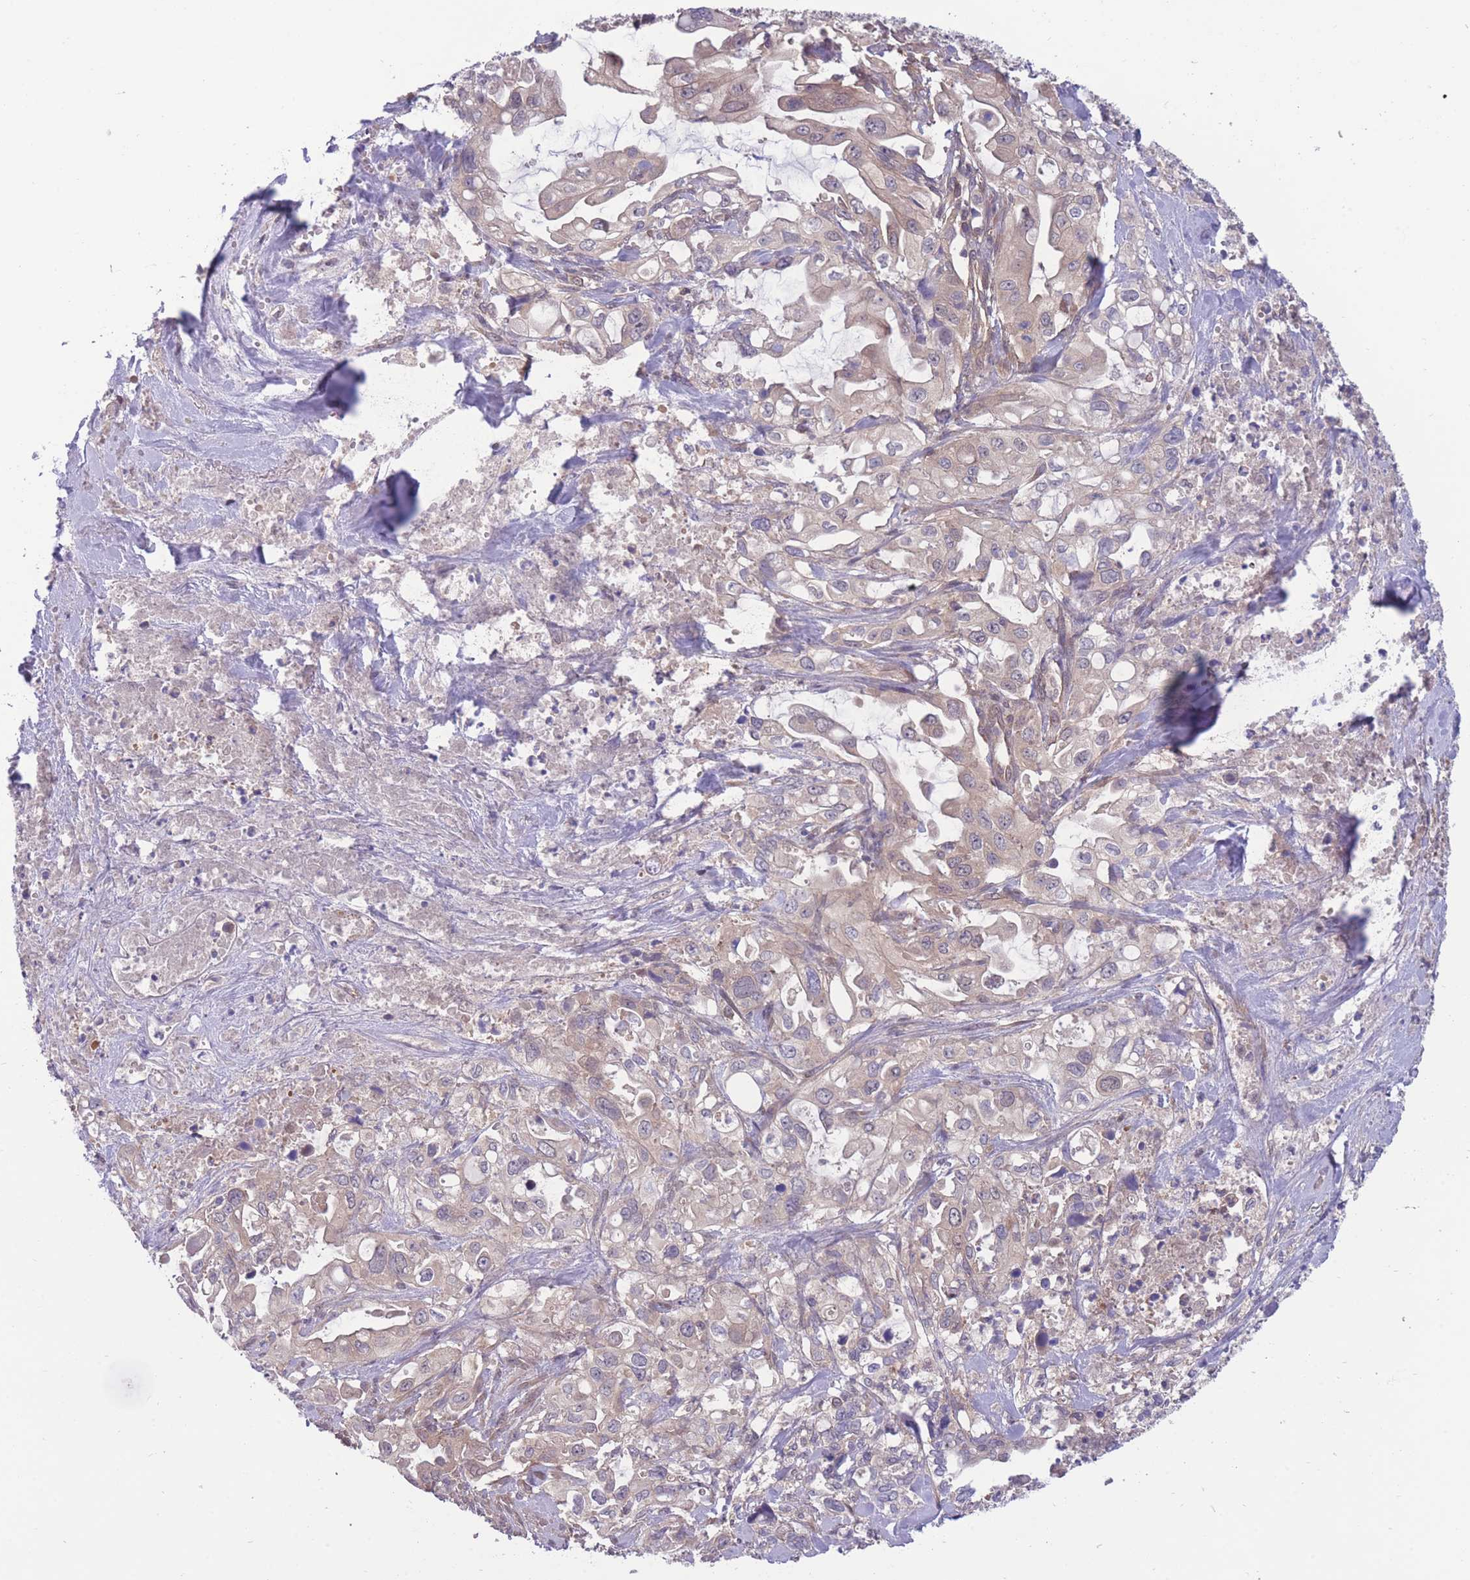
{"staining": {"intensity": "weak", "quantity": "<25%", "location": "cytoplasmic/membranous"}, "tissue": "pancreatic cancer", "cell_type": "Tumor cells", "image_type": "cancer", "snomed": [{"axis": "morphology", "description": "Adenocarcinoma, NOS"}, {"axis": "topography", "description": "Pancreas"}], "caption": "This is an IHC image of adenocarcinoma (pancreatic). There is no positivity in tumor cells.", "gene": "UBE2N", "patient": {"sex": "female", "age": 61}}